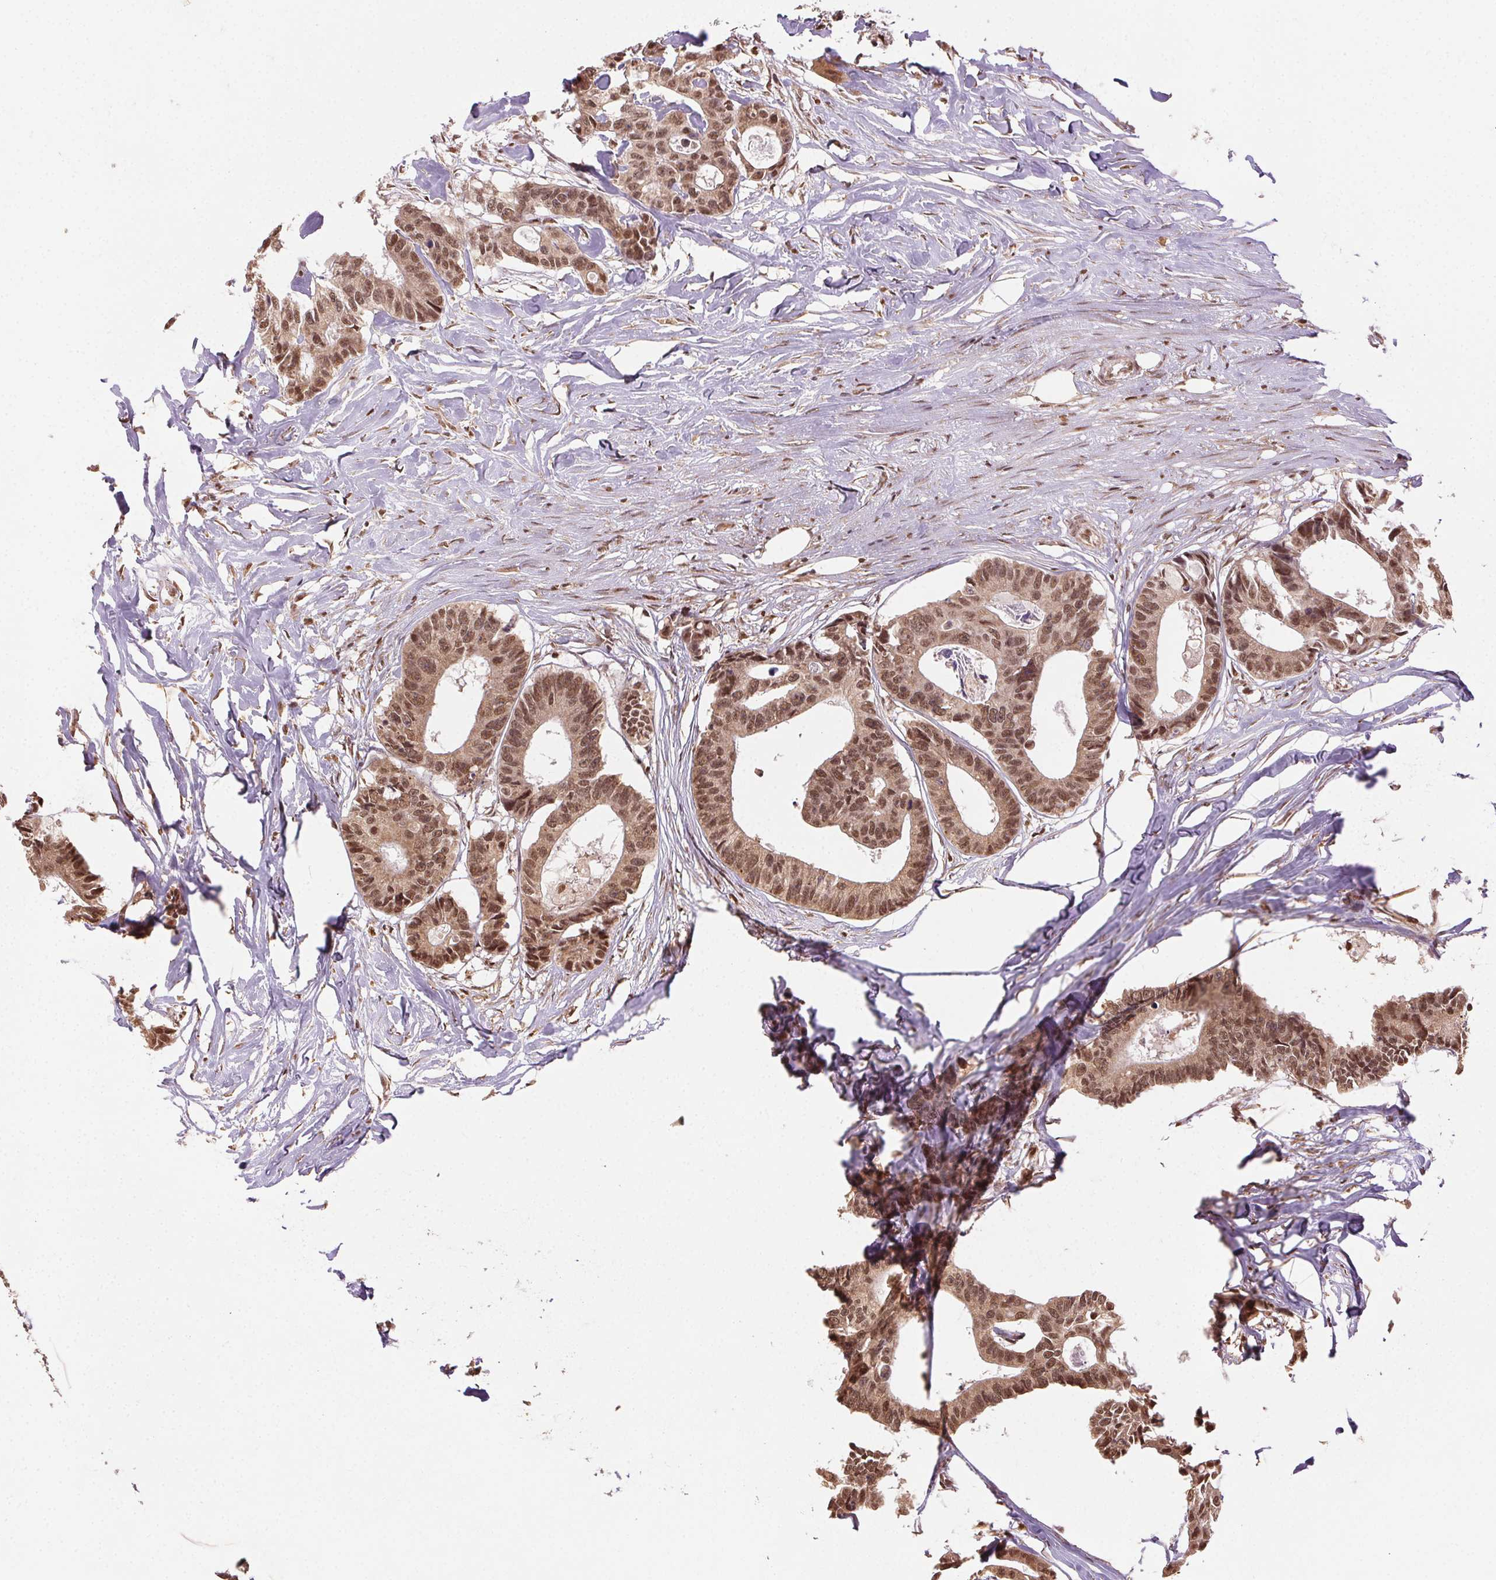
{"staining": {"intensity": "moderate", "quantity": ">75%", "location": "cytoplasmic/membranous,nuclear"}, "tissue": "colorectal cancer", "cell_type": "Tumor cells", "image_type": "cancer", "snomed": [{"axis": "morphology", "description": "Adenocarcinoma, NOS"}, {"axis": "topography", "description": "Rectum"}], "caption": "An image showing moderate cytoplasmic/membranous and nuclear staining in approximately >75% of tumor cells in colorectal adenocarcinoma, as visualized by brown immunohistochemical staining.", "gene": "TREML4", "patient": {"sex": "male", "age": 57}}